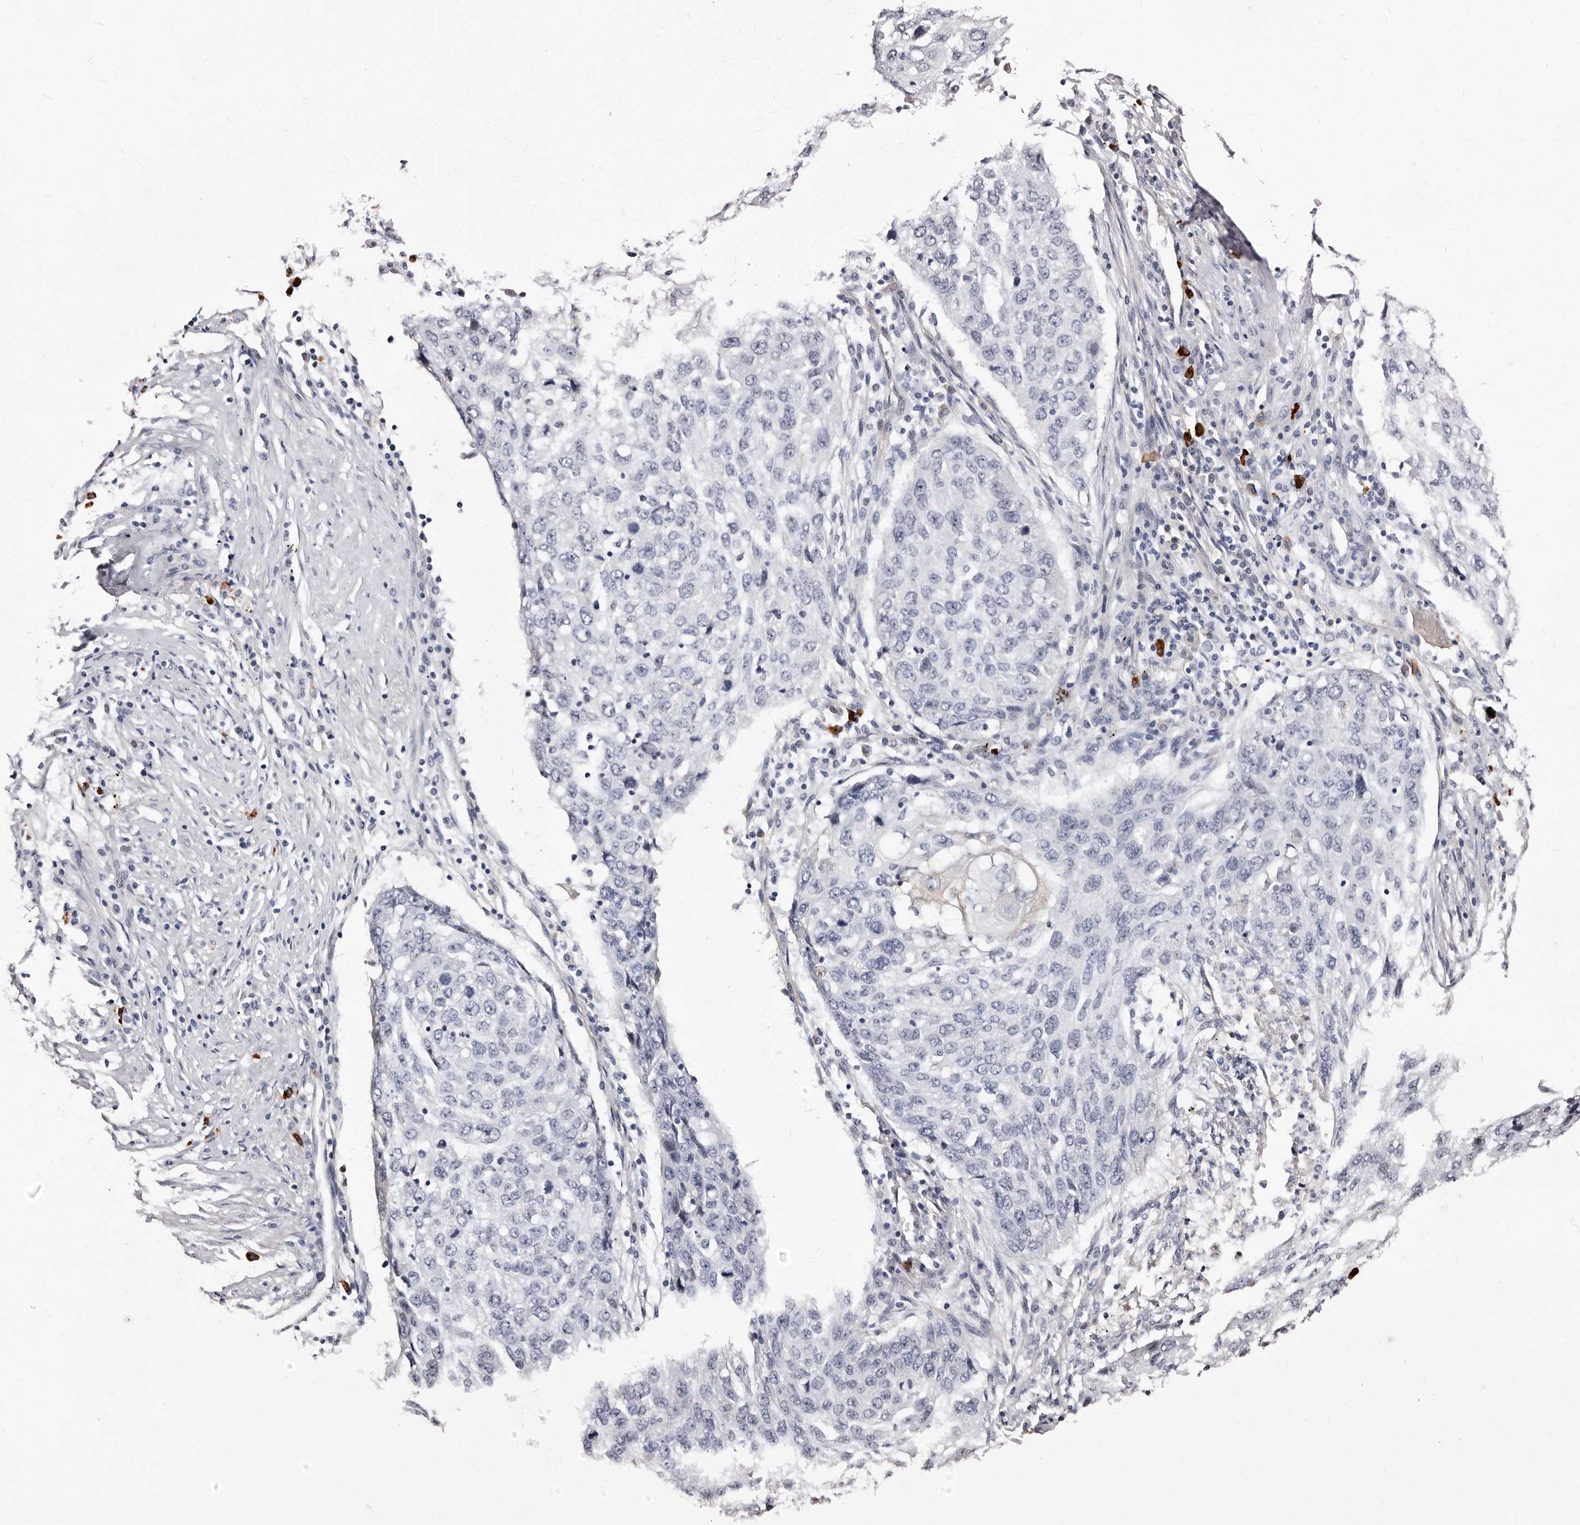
{"staining": {"intensity": "negative", "quantity": "none", "location": "none"}, "tissue": "lung cancer", "cell_type": "Tumor cells", "image_type": "cancer", "snomed": [{"axis": "morphology", "description": "Squamous cell carcinoma, NOS"}, {"axis": "topography", "description": "Lung"}], "caption": "High magnification brightfield microscopy of lung cancer stained with DAB (3,3'-diaminobenzidine) (brown) and counterstained with hematoxylin (blue): tumor cells show no significant positivity.", "gene": "TBC1D22B", "patient": {"sex": "female", "age": 63}}